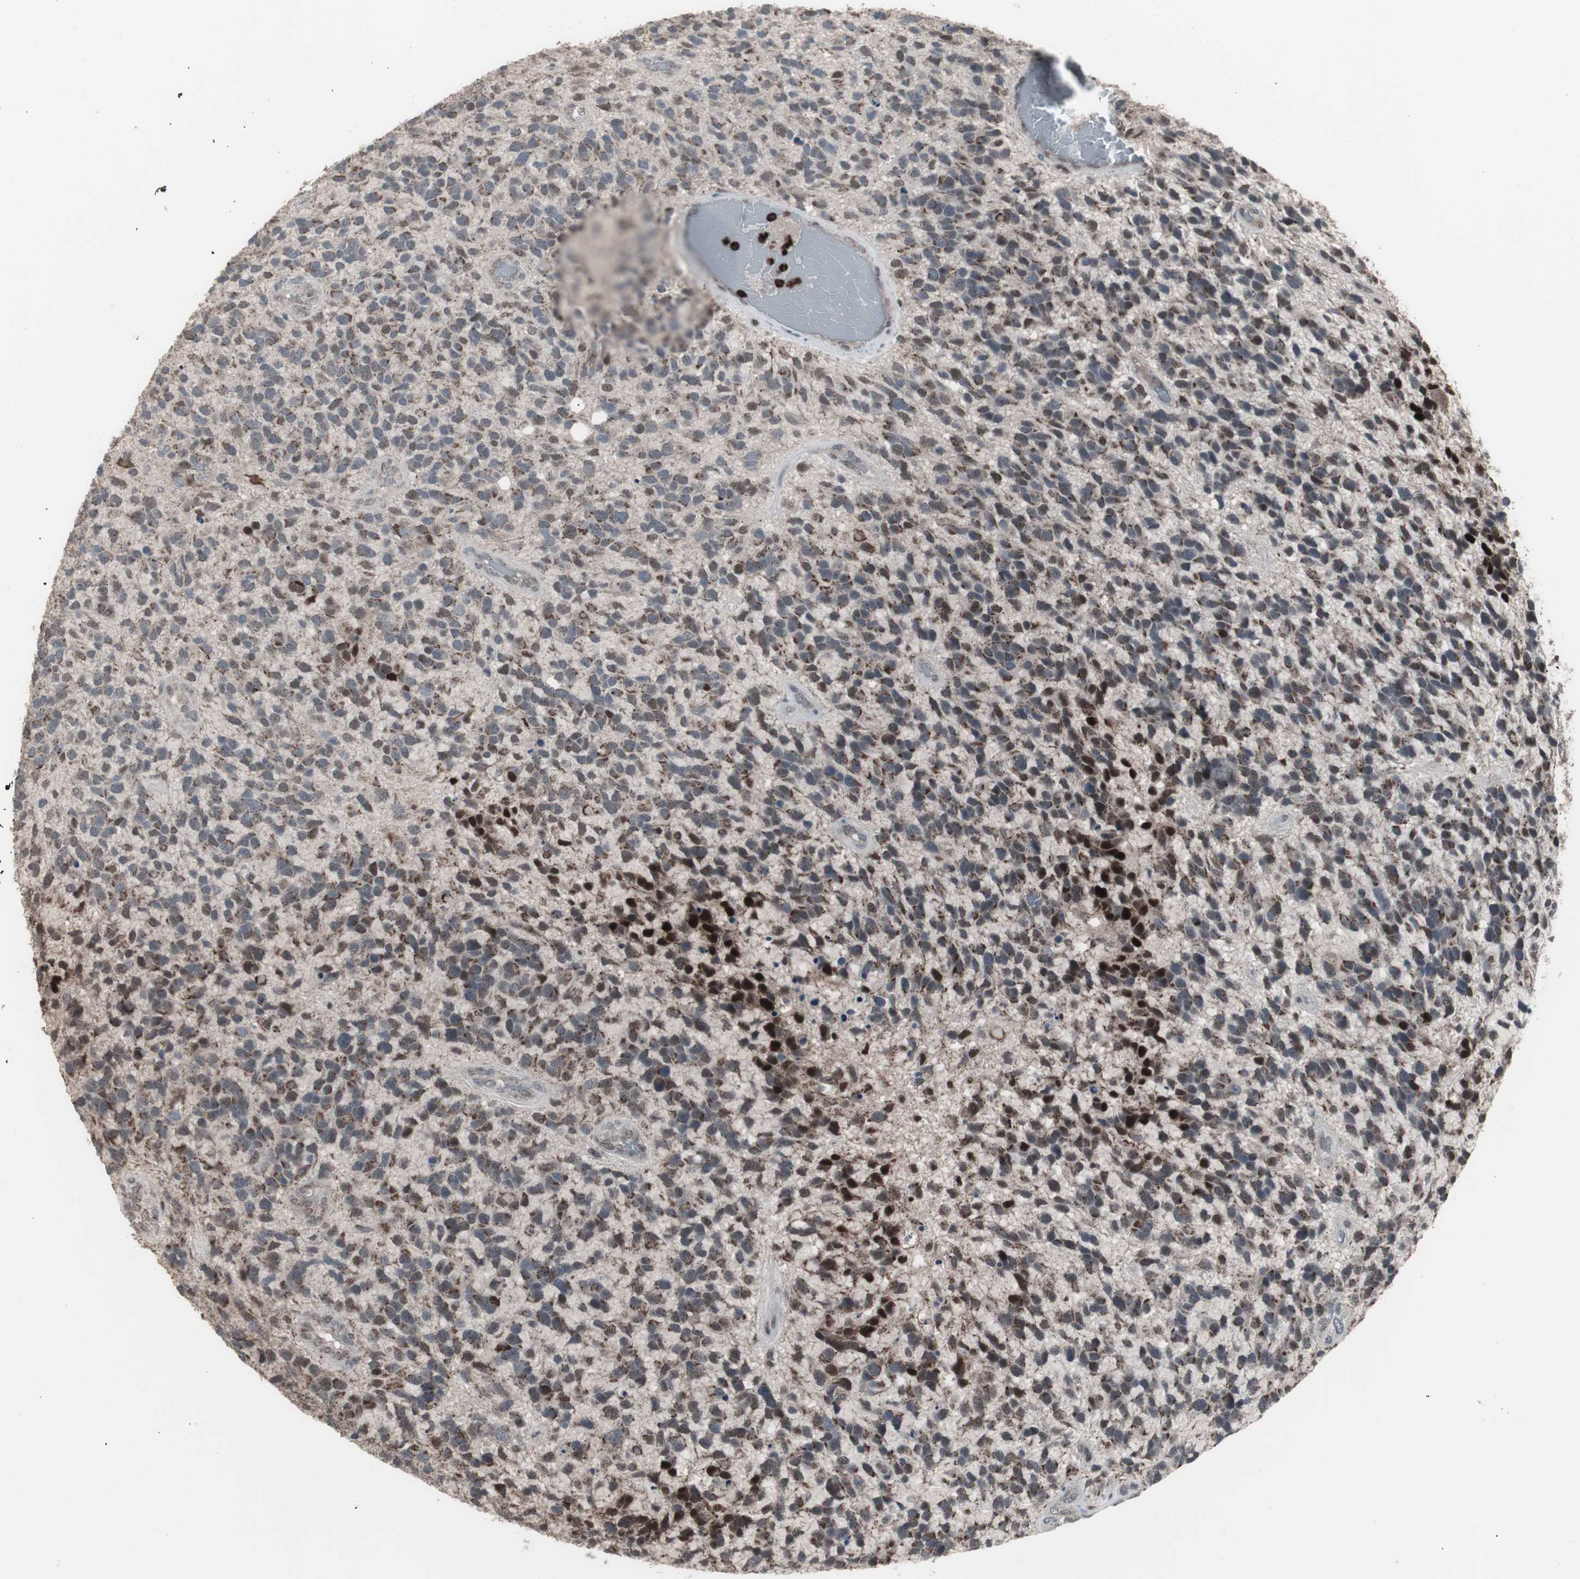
{"staining": {"intensity": "weak", "quantity": "25%-75%", "location": "nuclear"}, "tissue": "glioma", "cell_type": "Tumor cells", "image_type": "cancer", "snomed": [{"axis": "morphology", "description": "Glioma, malignant, High grade"}, {"axis": "topography", "description": "Brain"}], "caption": "High-grade glioma (malignant) stained with IHC demonstrates weak nuclear staining in about 25%-75% of tumor cells.", "gene": "RXRA", "patient": {"sex": "female", "age": 58}}